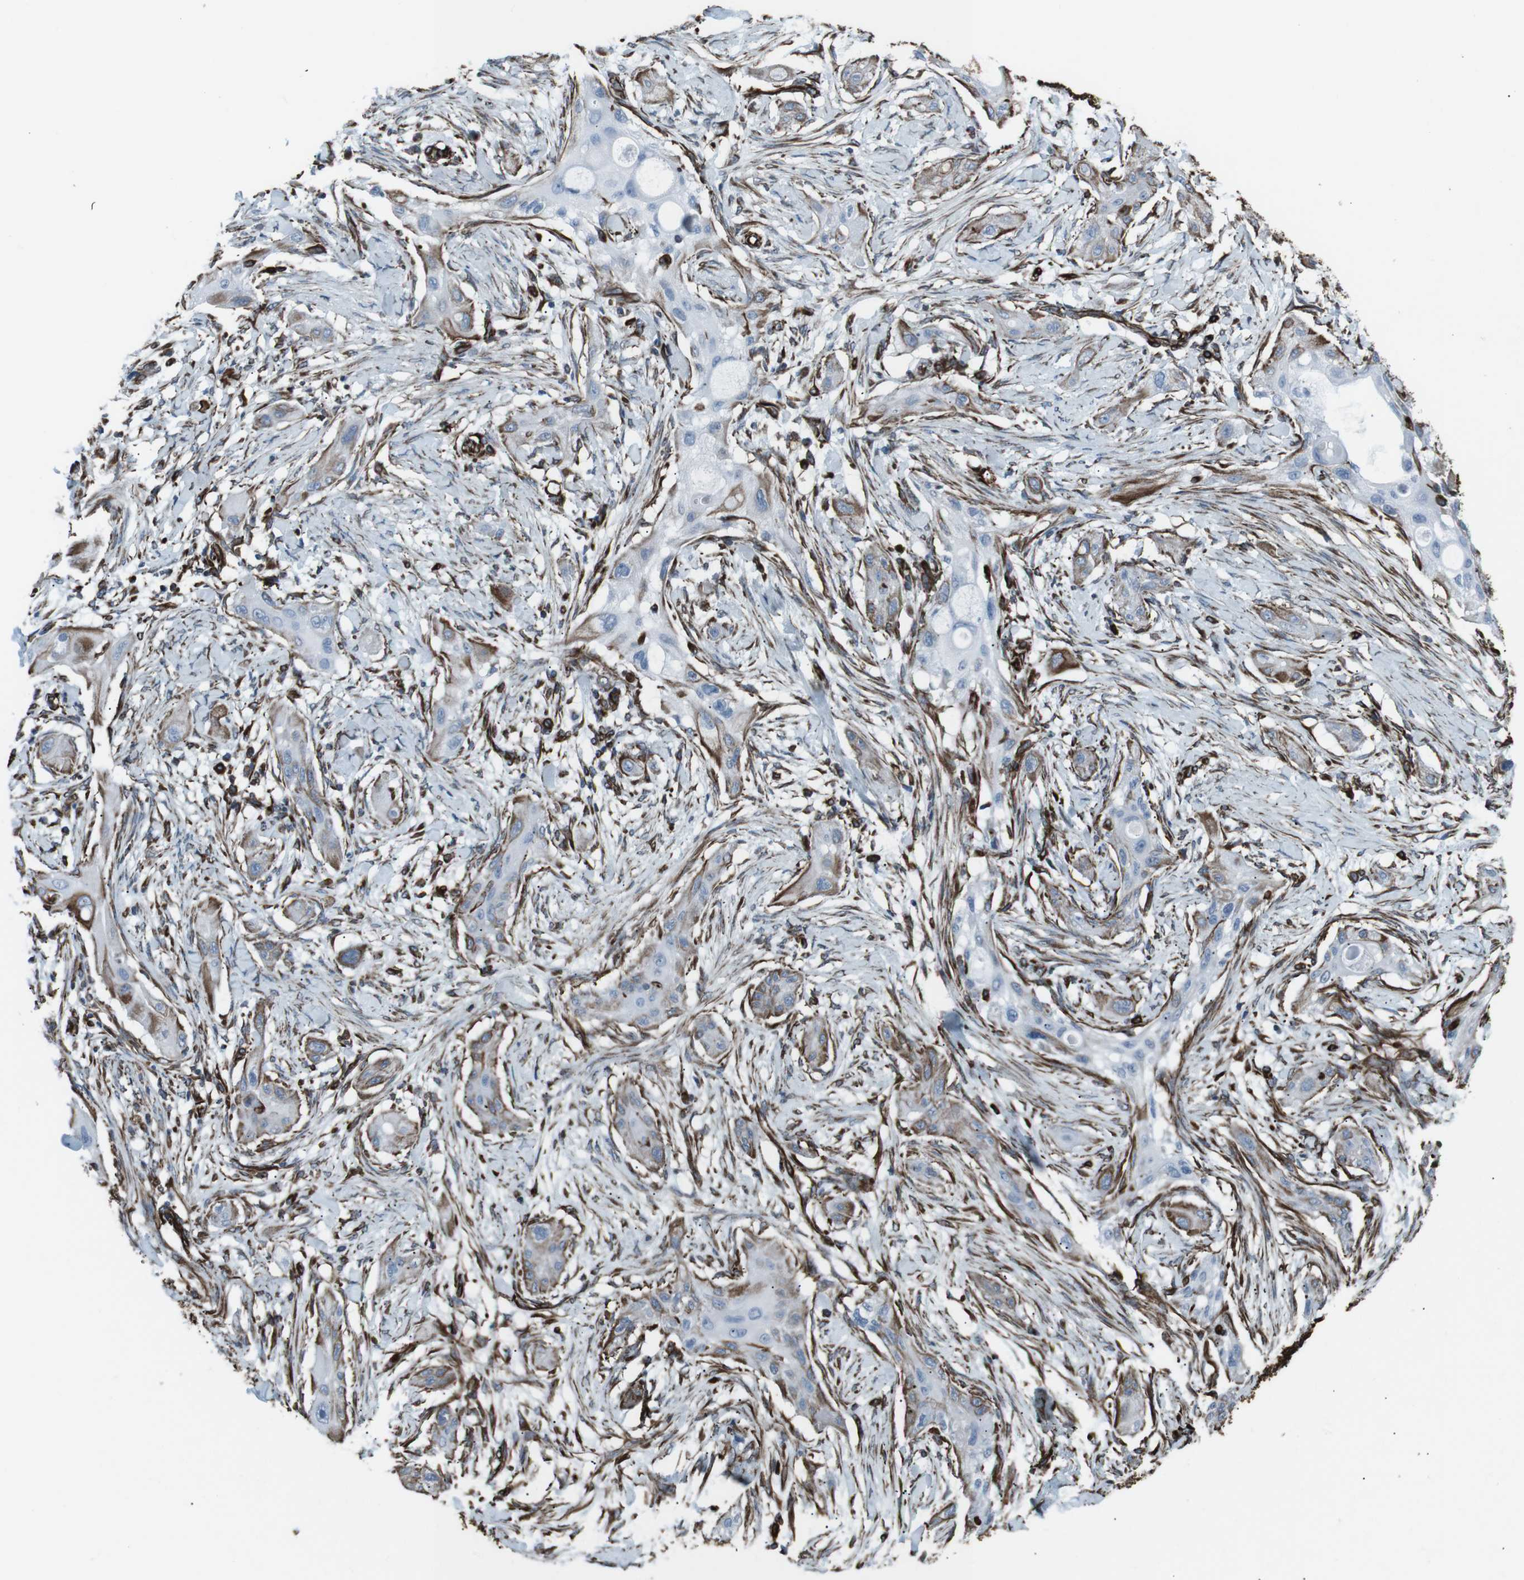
{"staining": {"intensity": "moderate", "quantity": "25%-75%", "location": "cytoplasmic/membranous"}, "tissue": "lung cancer", "cell_type": "Tumor cells", "image_type": "cancer", "snomed": [{"axis": "morphology", "description": "Squamous cell carcinoma, NOS"}, {"axis": "topography", "description": "Lung"}], "caption": "Moderate cytoplasmic/membranous protein positivity is present in about 25%-75% of tumor cells in lung squamous cell carcinoma.", "gene": "ZDHHC6", "patient": {"sex": "female", "age": 47}}